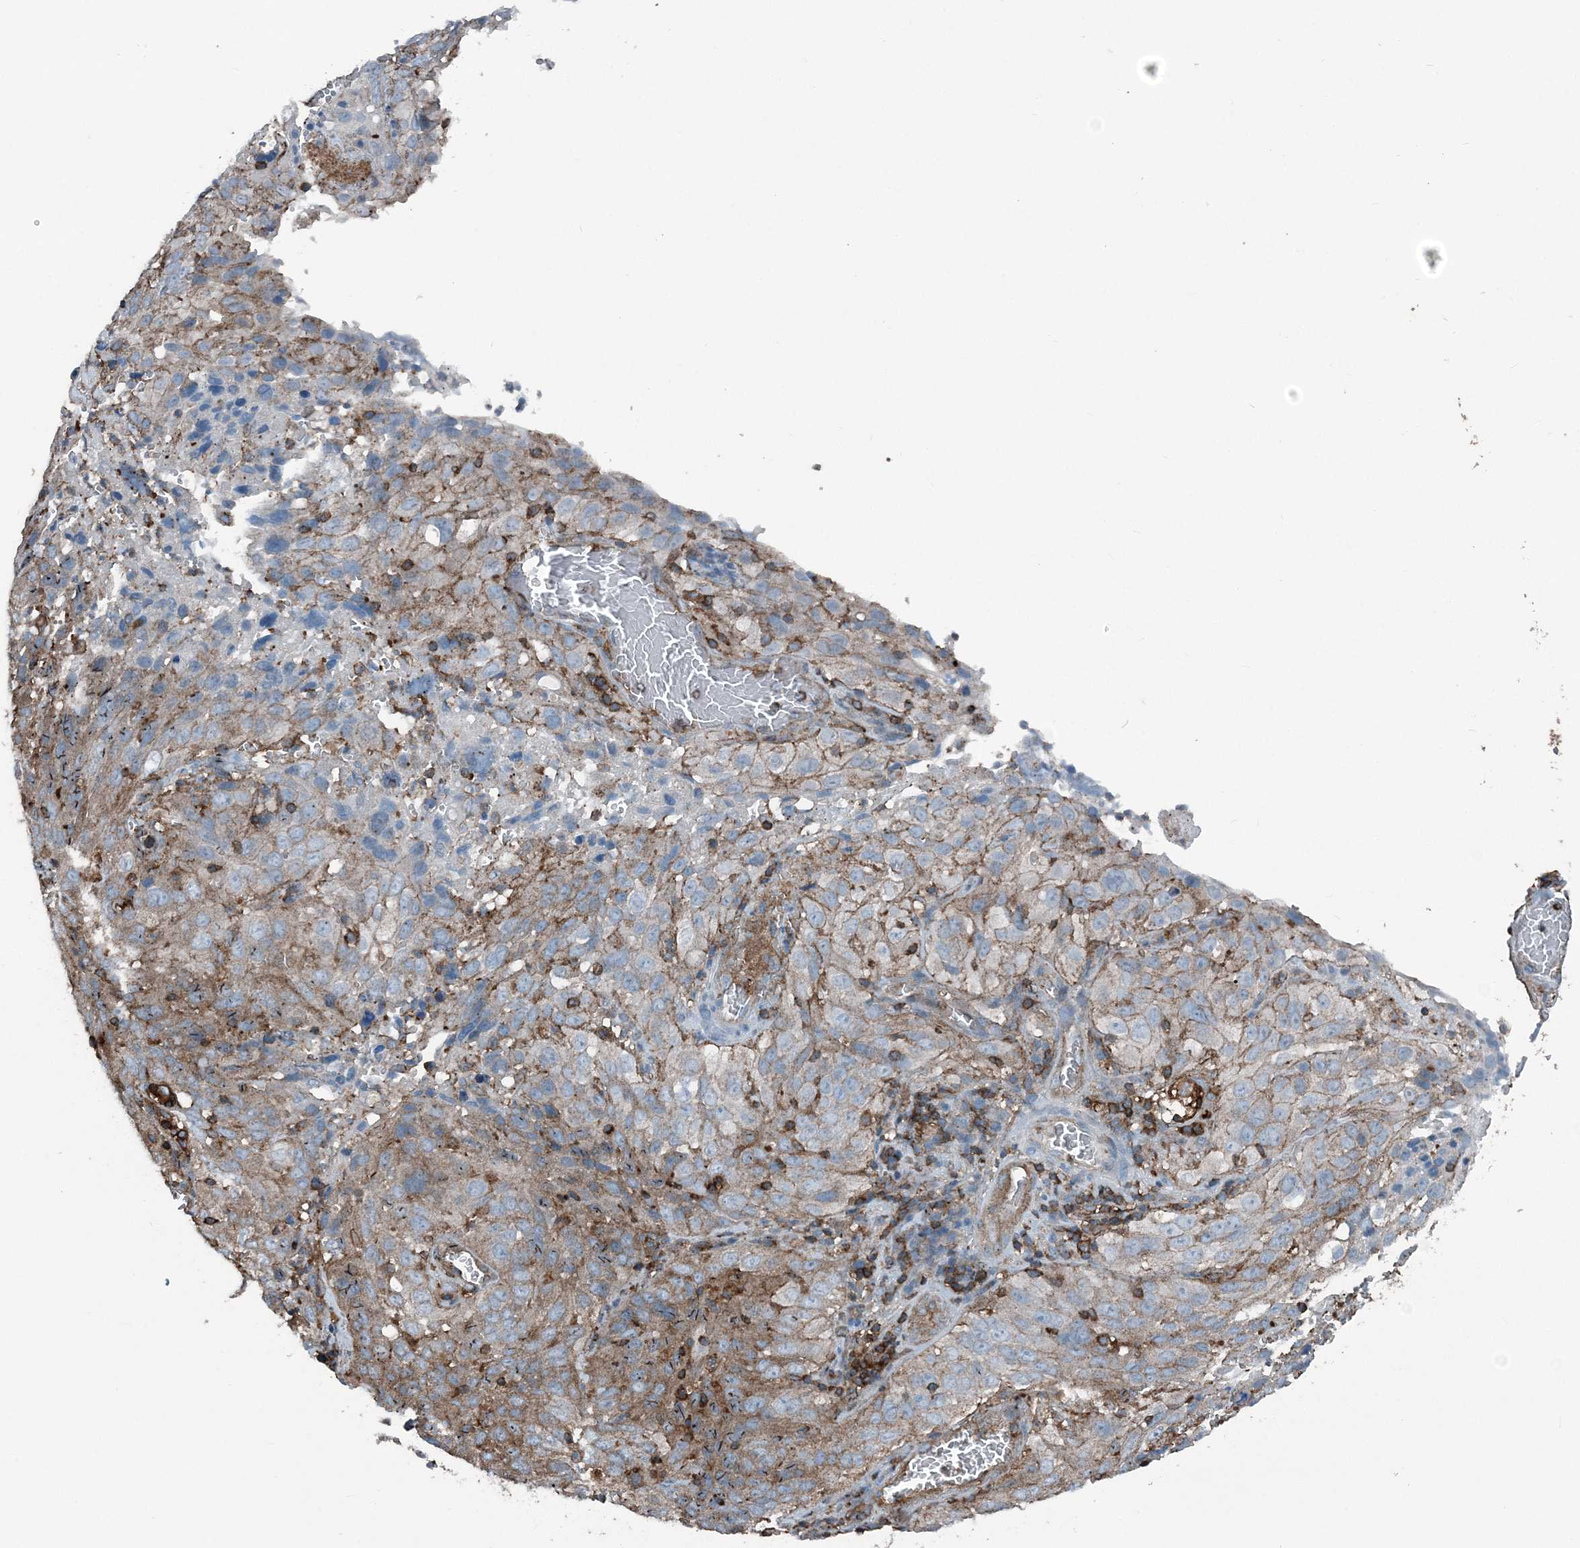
{"staining": {"intensity": "moderate", "quantity": "25%-75%", "location": "cytoplasmic/membranous"}, "tissue": "cervical cancer", "cell_type": "Tumor cells", "image_type": "cancer", "snomed": [{"axis": "morphology", "description": "Squamous cell carcinoma, NOS"}, {"axis": "topography", "description": "Cervix"}], "caption": "Moderate cytoplasmic/membranous expression for a protein is identified in about 25%-75% of tumor cells of cervical cancer (squamous cell carcinoma) using immunohistochemistry (IHC).", "gene": "CFL1", "patient": {"sex": "female", "age": 32}}